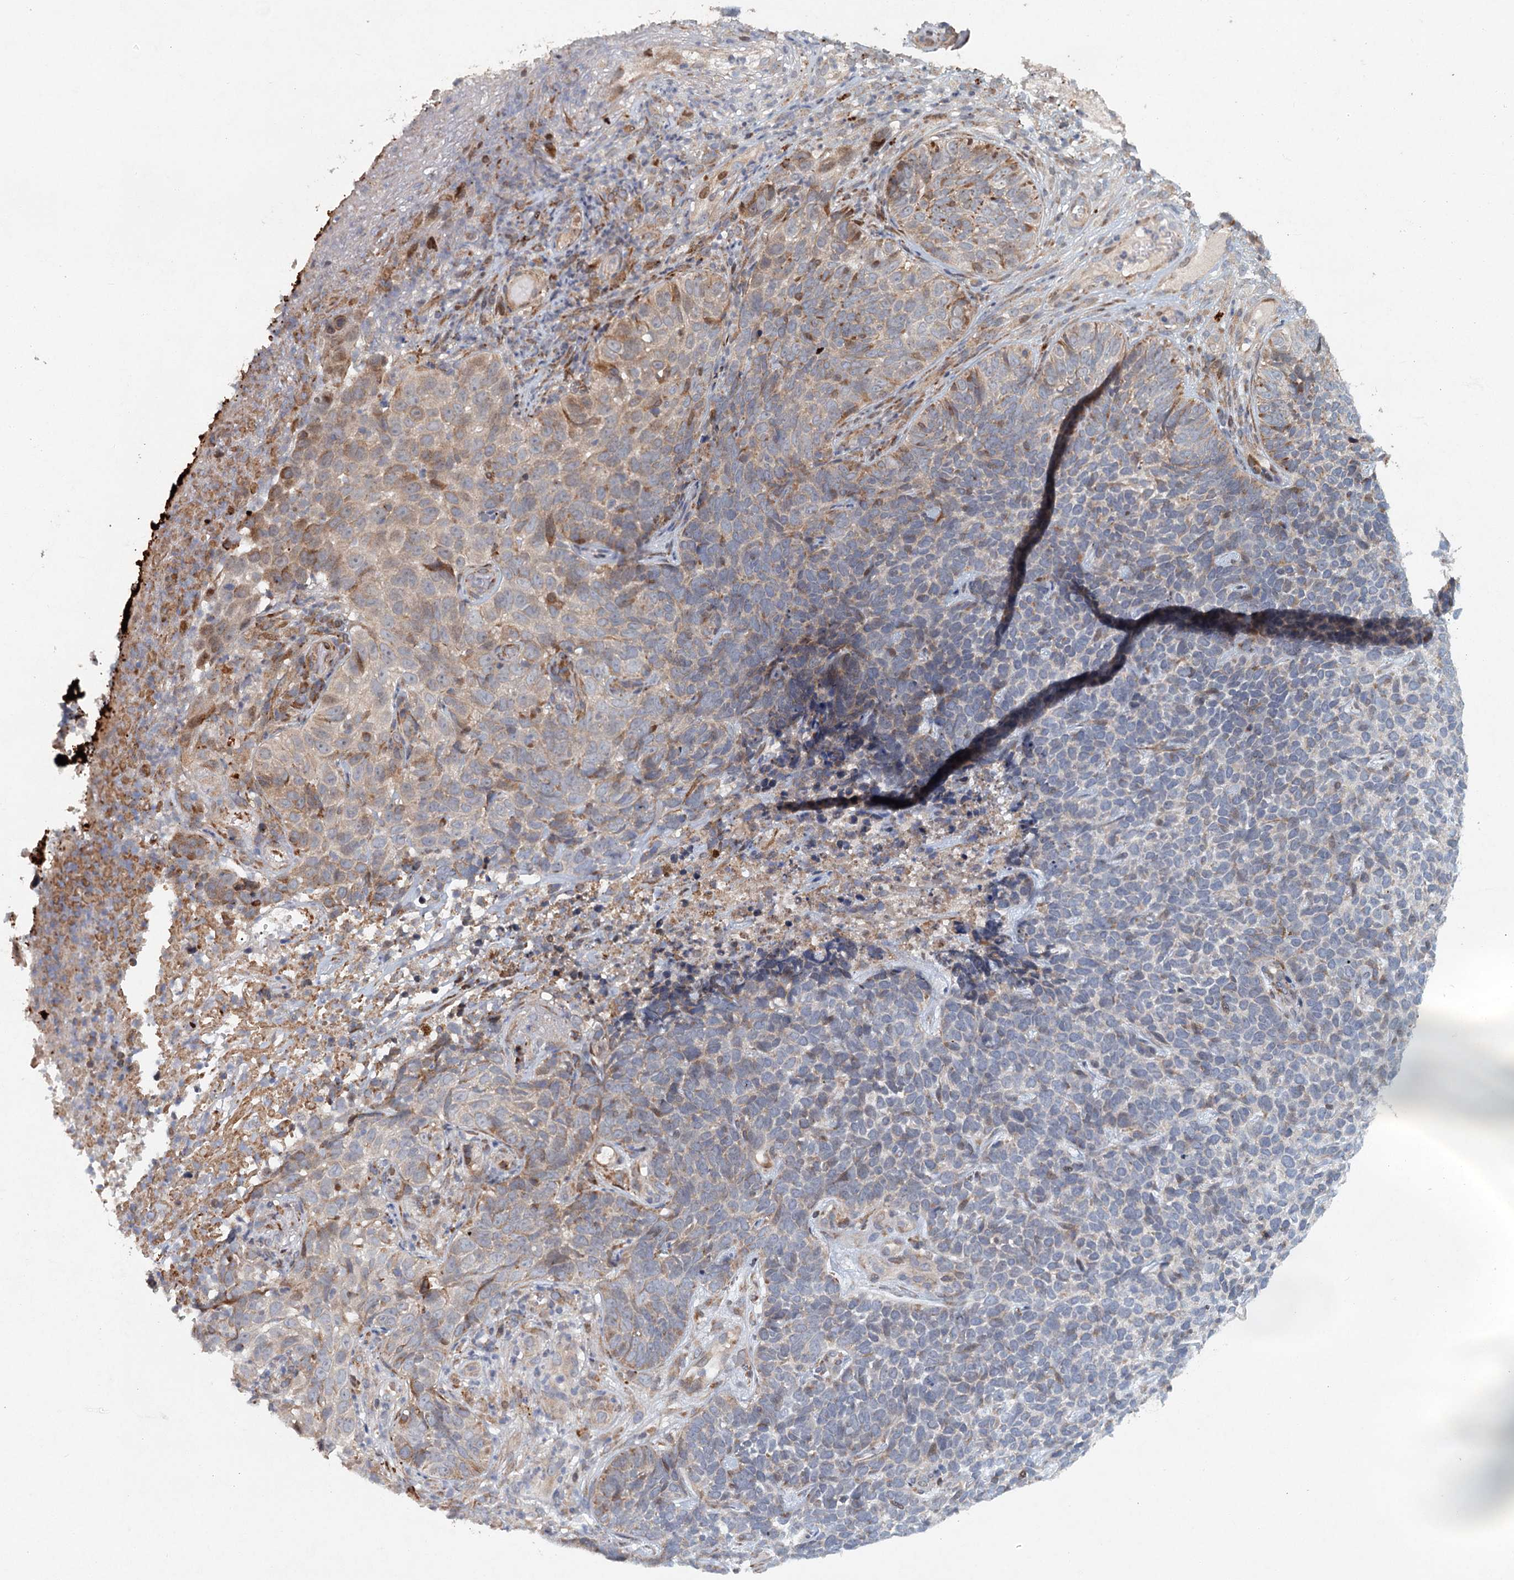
{"staining": {"intensity": "weak", "quantity": "<25%", "location": "cytoplasmic/membranous"}, "tissue": "skin cancer", "cell_type": "Tumor cells", "image_type": "cancer", "snomed": [{"axis": "morphology", "description": "Basal cell carcinoma"}, {"axis": "topography", "description": "Skin"}], "caption": "Basal cell carcinoma (skin) was stained to show a protein in brown. There is no significant expression in tumor cells.", "gene": "SRPX2", "patient": {"sex": "female", "age": 84}}